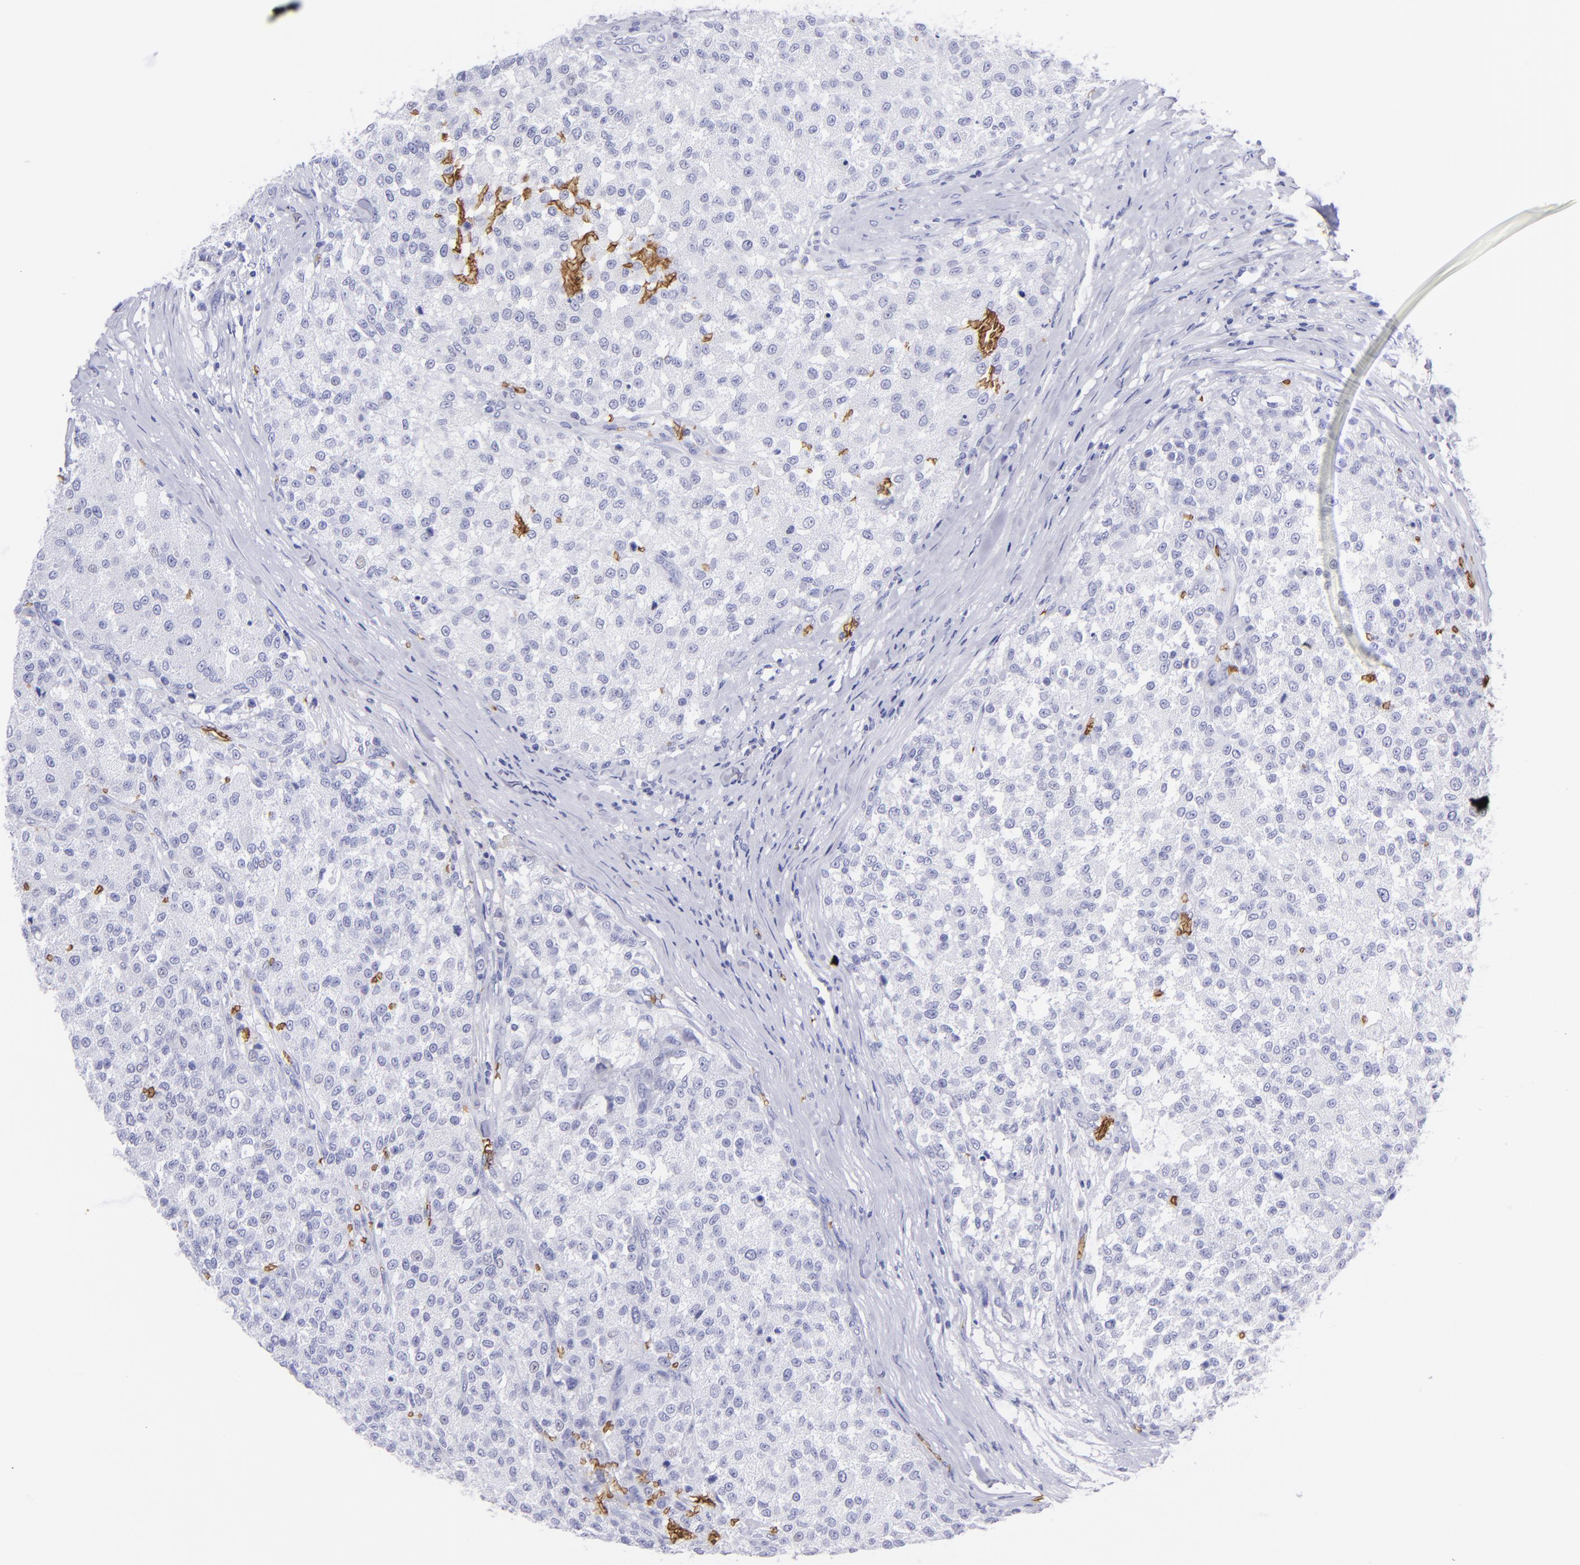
{"staining": {"intensity": "negative", "quantity": "none", "location": "none"}, "tissue": "testis cancer", "cell_type": "Tumor cells", "image_type": "cancer", "snomed": [{"axis": "morphology", "description": "Seminoma, NOS"}, {"axis": "topography", "description": "Testis"}], "caption": "This is an IHC micrograph of seminoma (testis). There is no staining in tumor cells.", "gene": "GYPA", "patient": {"sex": "male", "age": 59}}